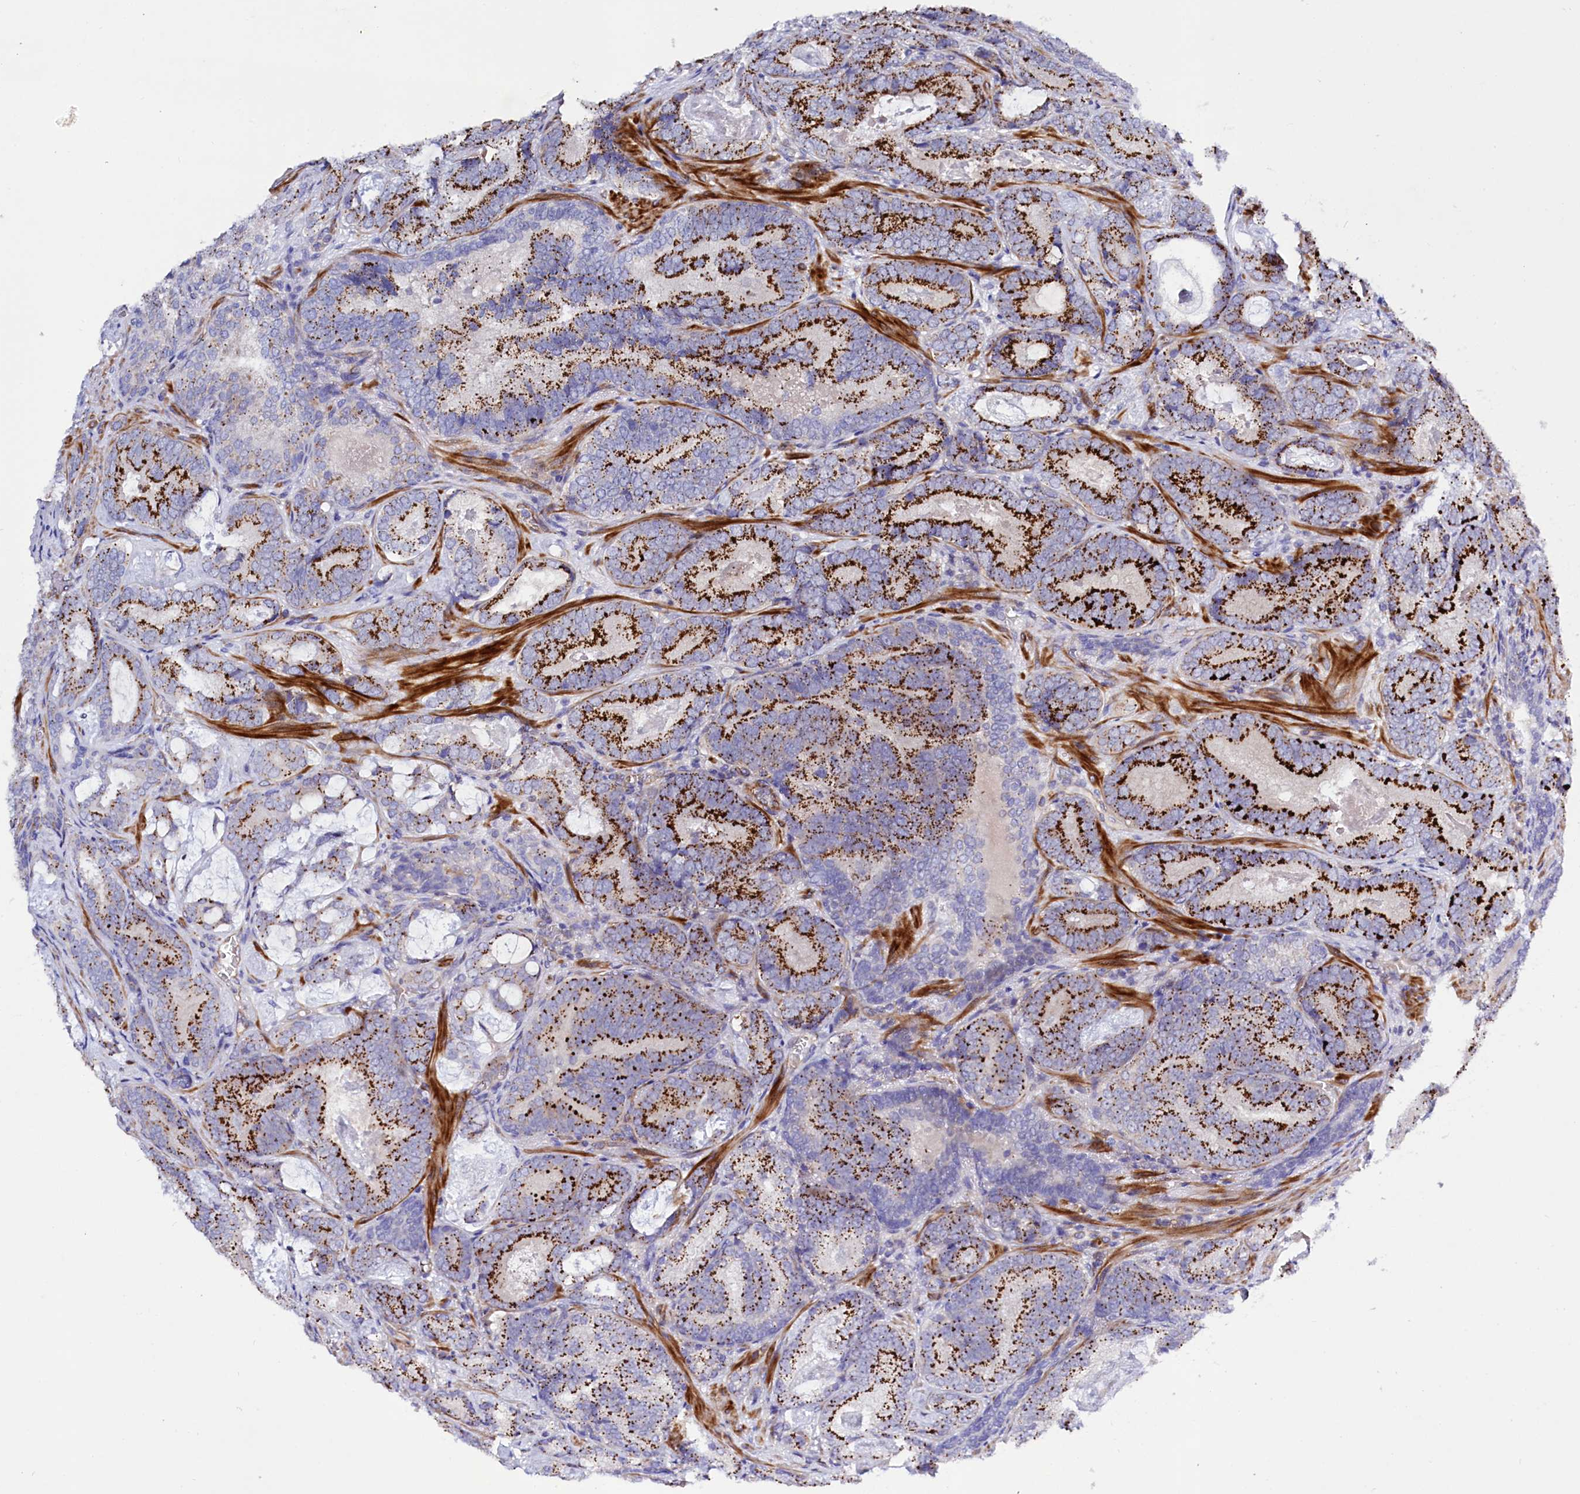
{"staining": {"intensity": "strong", "quantity": ">75%", "location": "cytoplasmic/membranous"}, "tissue": "prostate cancer", "cell_type": "Tumor cells", "image_type": "cancer", "snomed": [{"axis": "morphology", "description": "Adenocarcinoma, Low grade"}, {"axis": "topography", "description": "Prostate"}], "caption": "Brown immunohistochemical staining in prostate cancer reveals strong cytoplasmic/membranous positivity in approximately >75% of tumor cells.", "gene": "SLC7A1", "patient": {"sex": "male", "age": 60}}